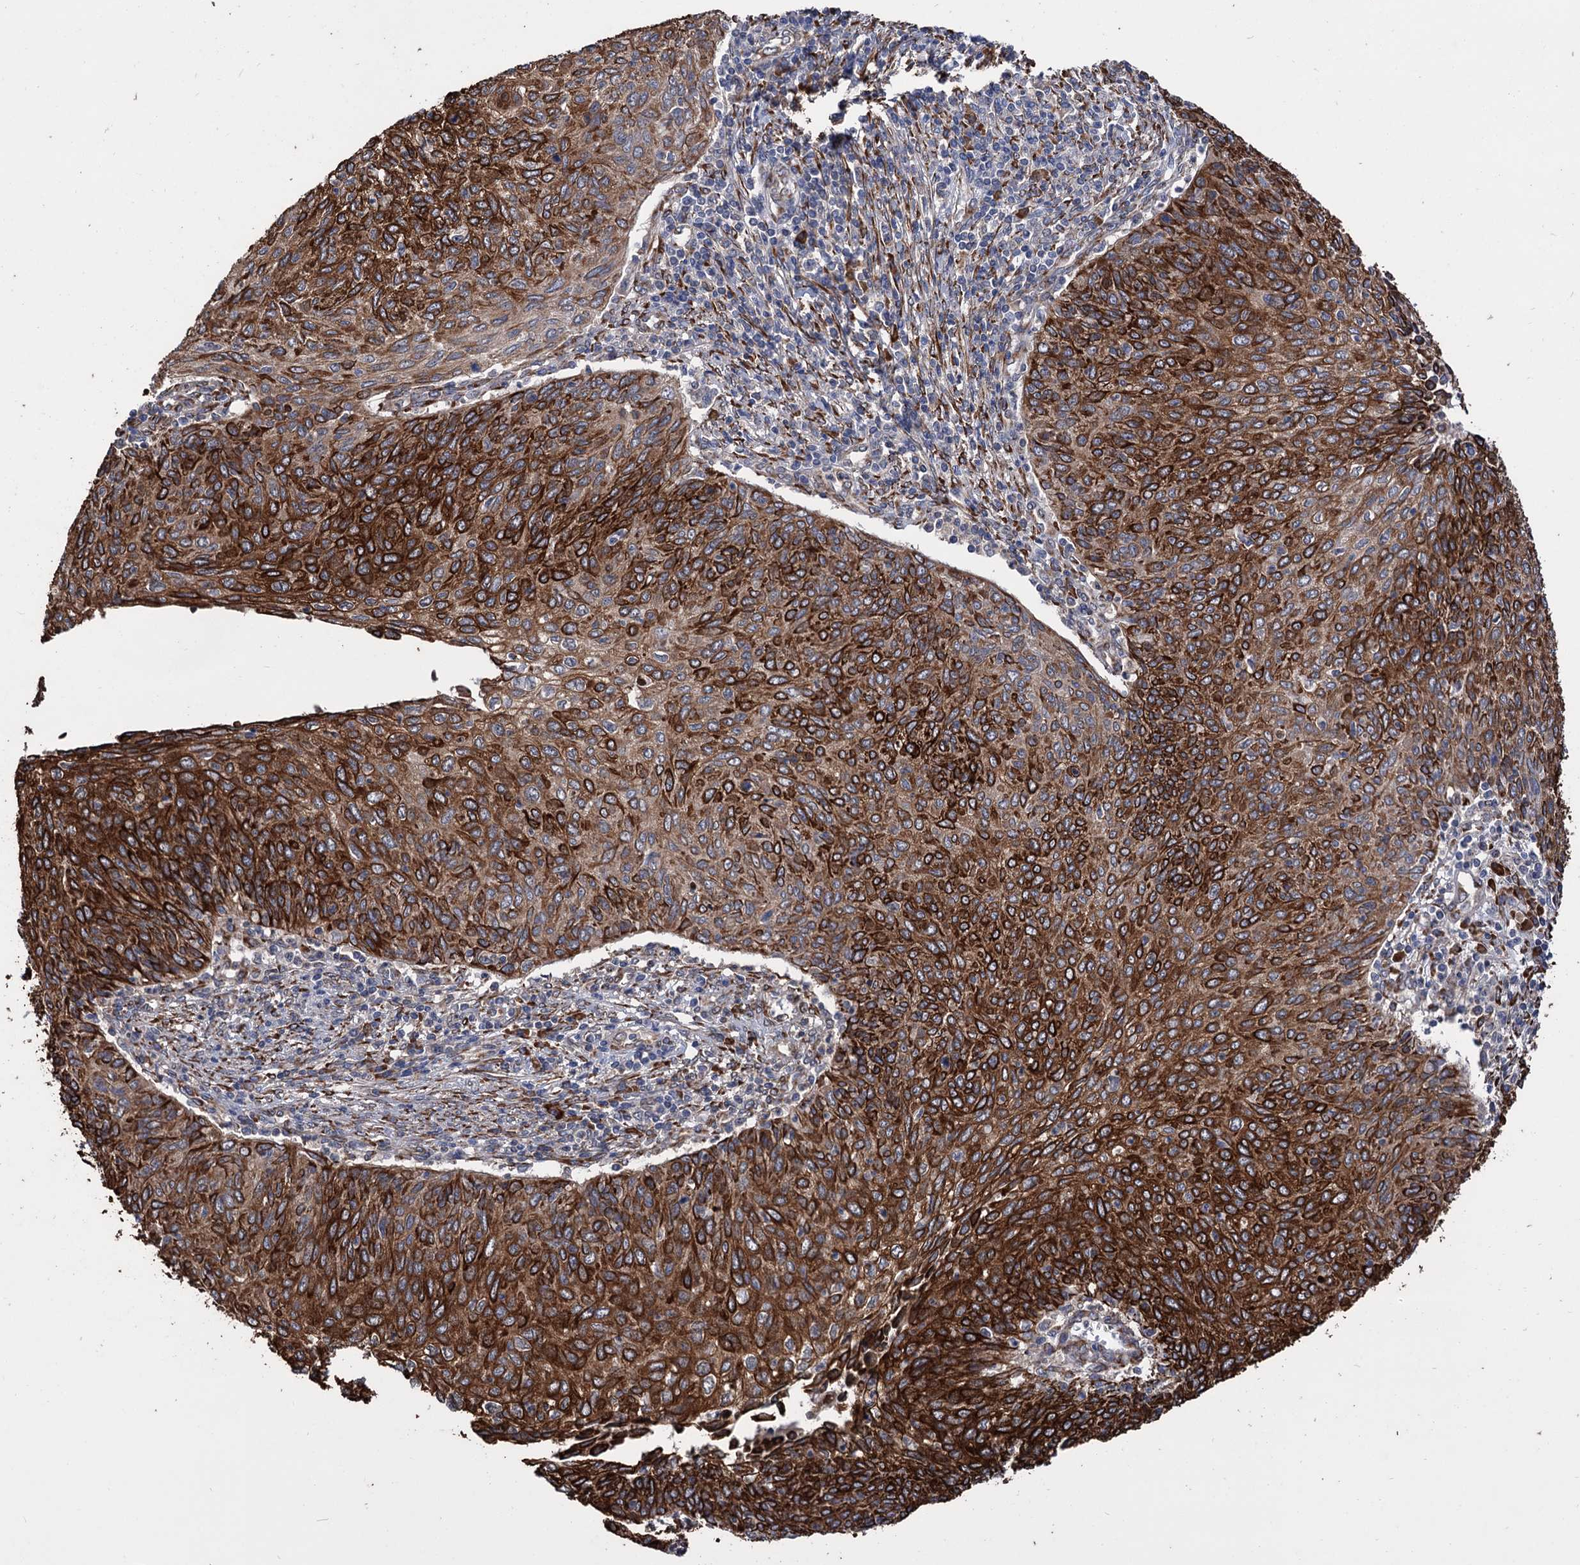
{"staining": {"intensity": "strong", "quantity": ">75%", "location": "cytoplasmic/membranous"}, "tissue": "cervical cancer", "cell_type": "Tumor cells", "image_type": "cancer", "snomed": [{"axis": "morphology", "description": "Squamous cell carcinoma, NOS"}, {"axis": "topography", "description": "Cervix"}], "caption": "Immunohistochemistry (IHC) image of cervical cancer stained for a protein (brown), which reveals high levels of strong cytoplasmic/membranous staining in about >75% of tumor cells.", "gene": "CDAN1", "patient": {"sex": "female", "age": 38}}